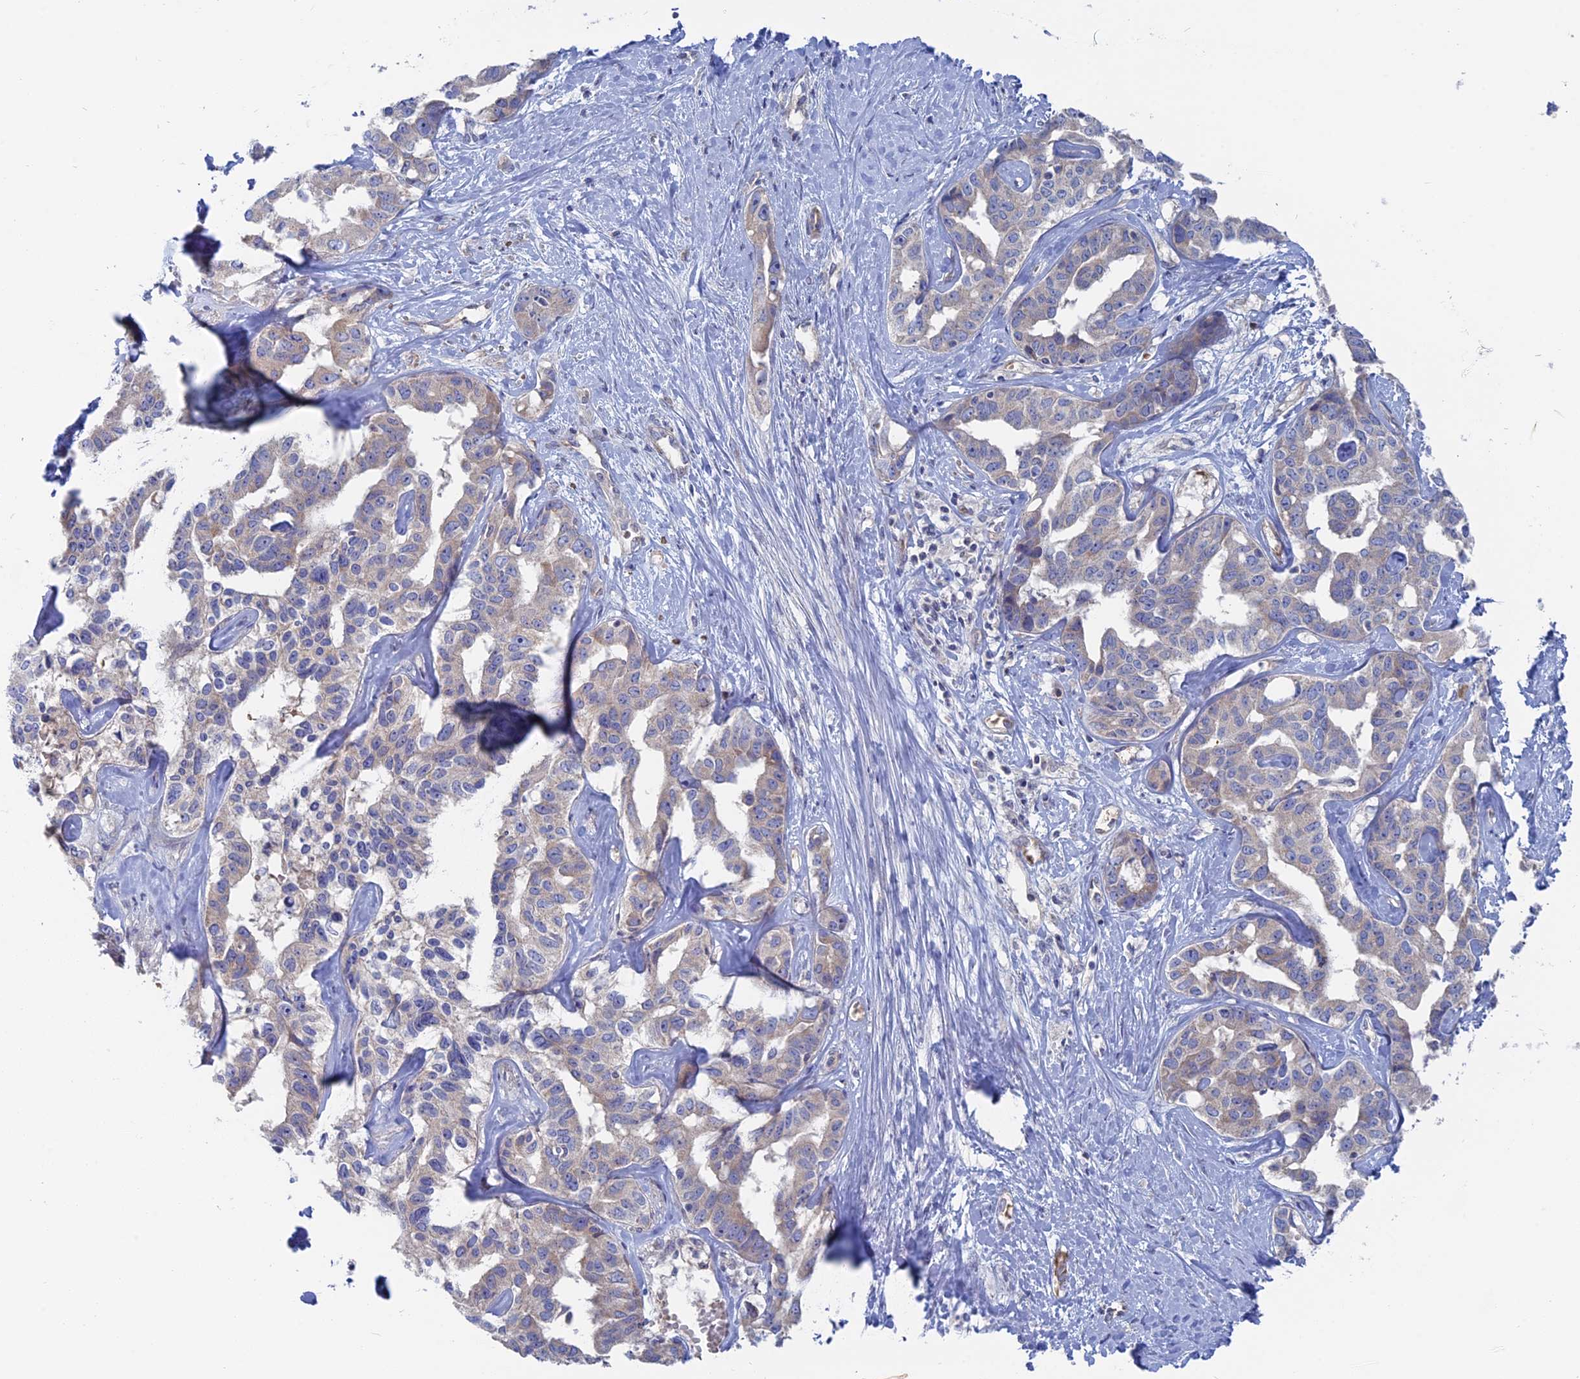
{"staining": {"intensity": "weak", "quantity": "<25%", "location": "cytoplasmic/membranous"}, "tissue": "liver cancer", "cell_type": "Tumor cells", "image_type": "cancer", "snomed": [{"axis": "morphology", "description": "Cholangiocarcinoma"}, {"axis": "topography", "description": "Liver"}], "caption": "There is no significant staining in tumor cells of liver cholangiocarcinoma. (DAB (3,3'-diaminobenzidine) immunohistochemistry visualized using brightfield microscopy, high magnification).", "gene": "TBC1D30", "patient": {"sex": "male", "age": 59}}